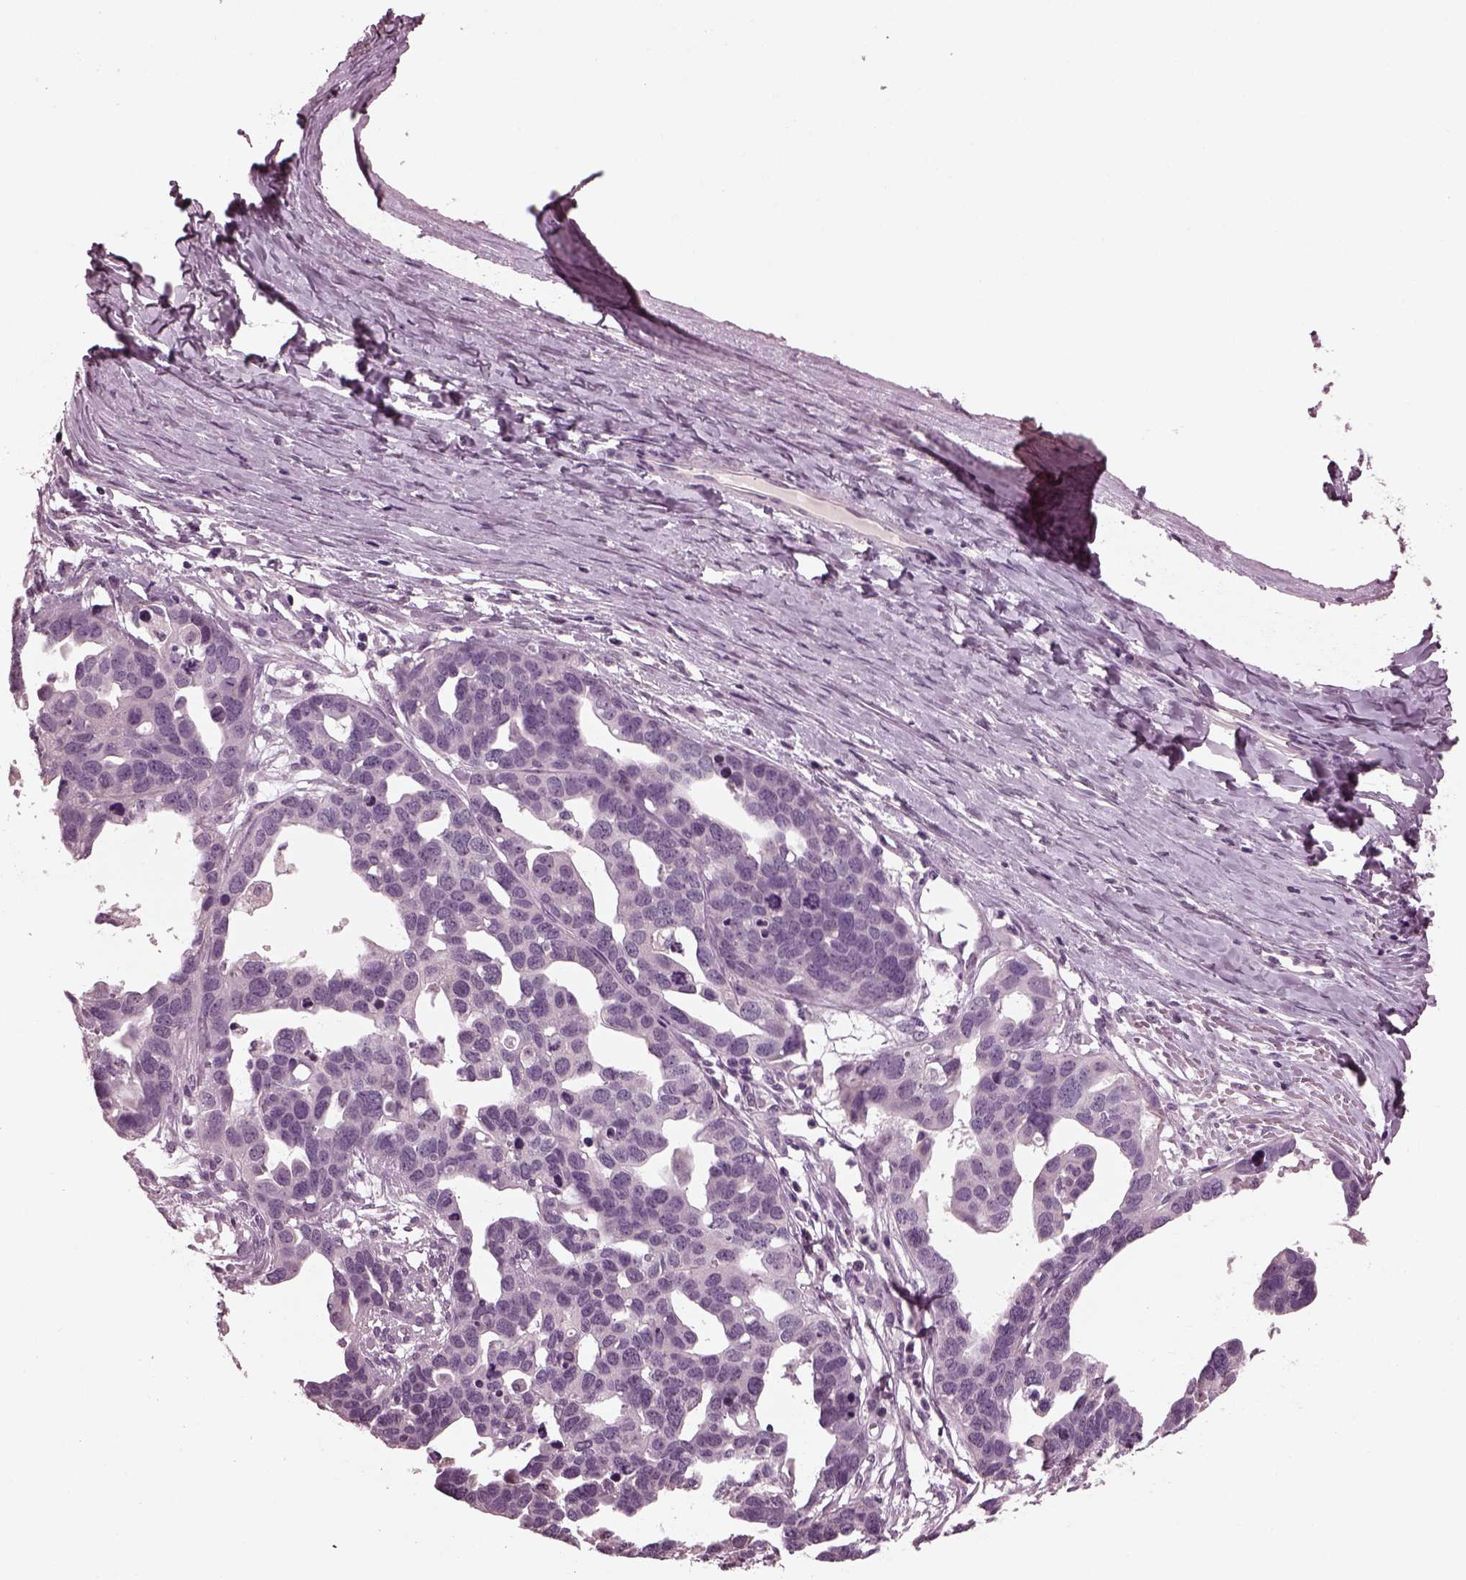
{"staining": {"intensity": "negative", "quantity": "none", "location": "none"}, "tissue": "ovarian cancer", "cell_type": "Tumor cells", "image_type": "cancer", "snomed": [{"axis": "morphology", "description": "Cystadenocarcinoma, serous, NOS"}, {"axis": "topography", "description": "Ovary"}], "caption": "This is an immunohistochemistry (IHC) histopathology image of human ovarian serous cystadenocarcinoma. There is no expression in tumor cells.", "gene": "MIB2", "patient": {"sex": "female", "age": 54}}